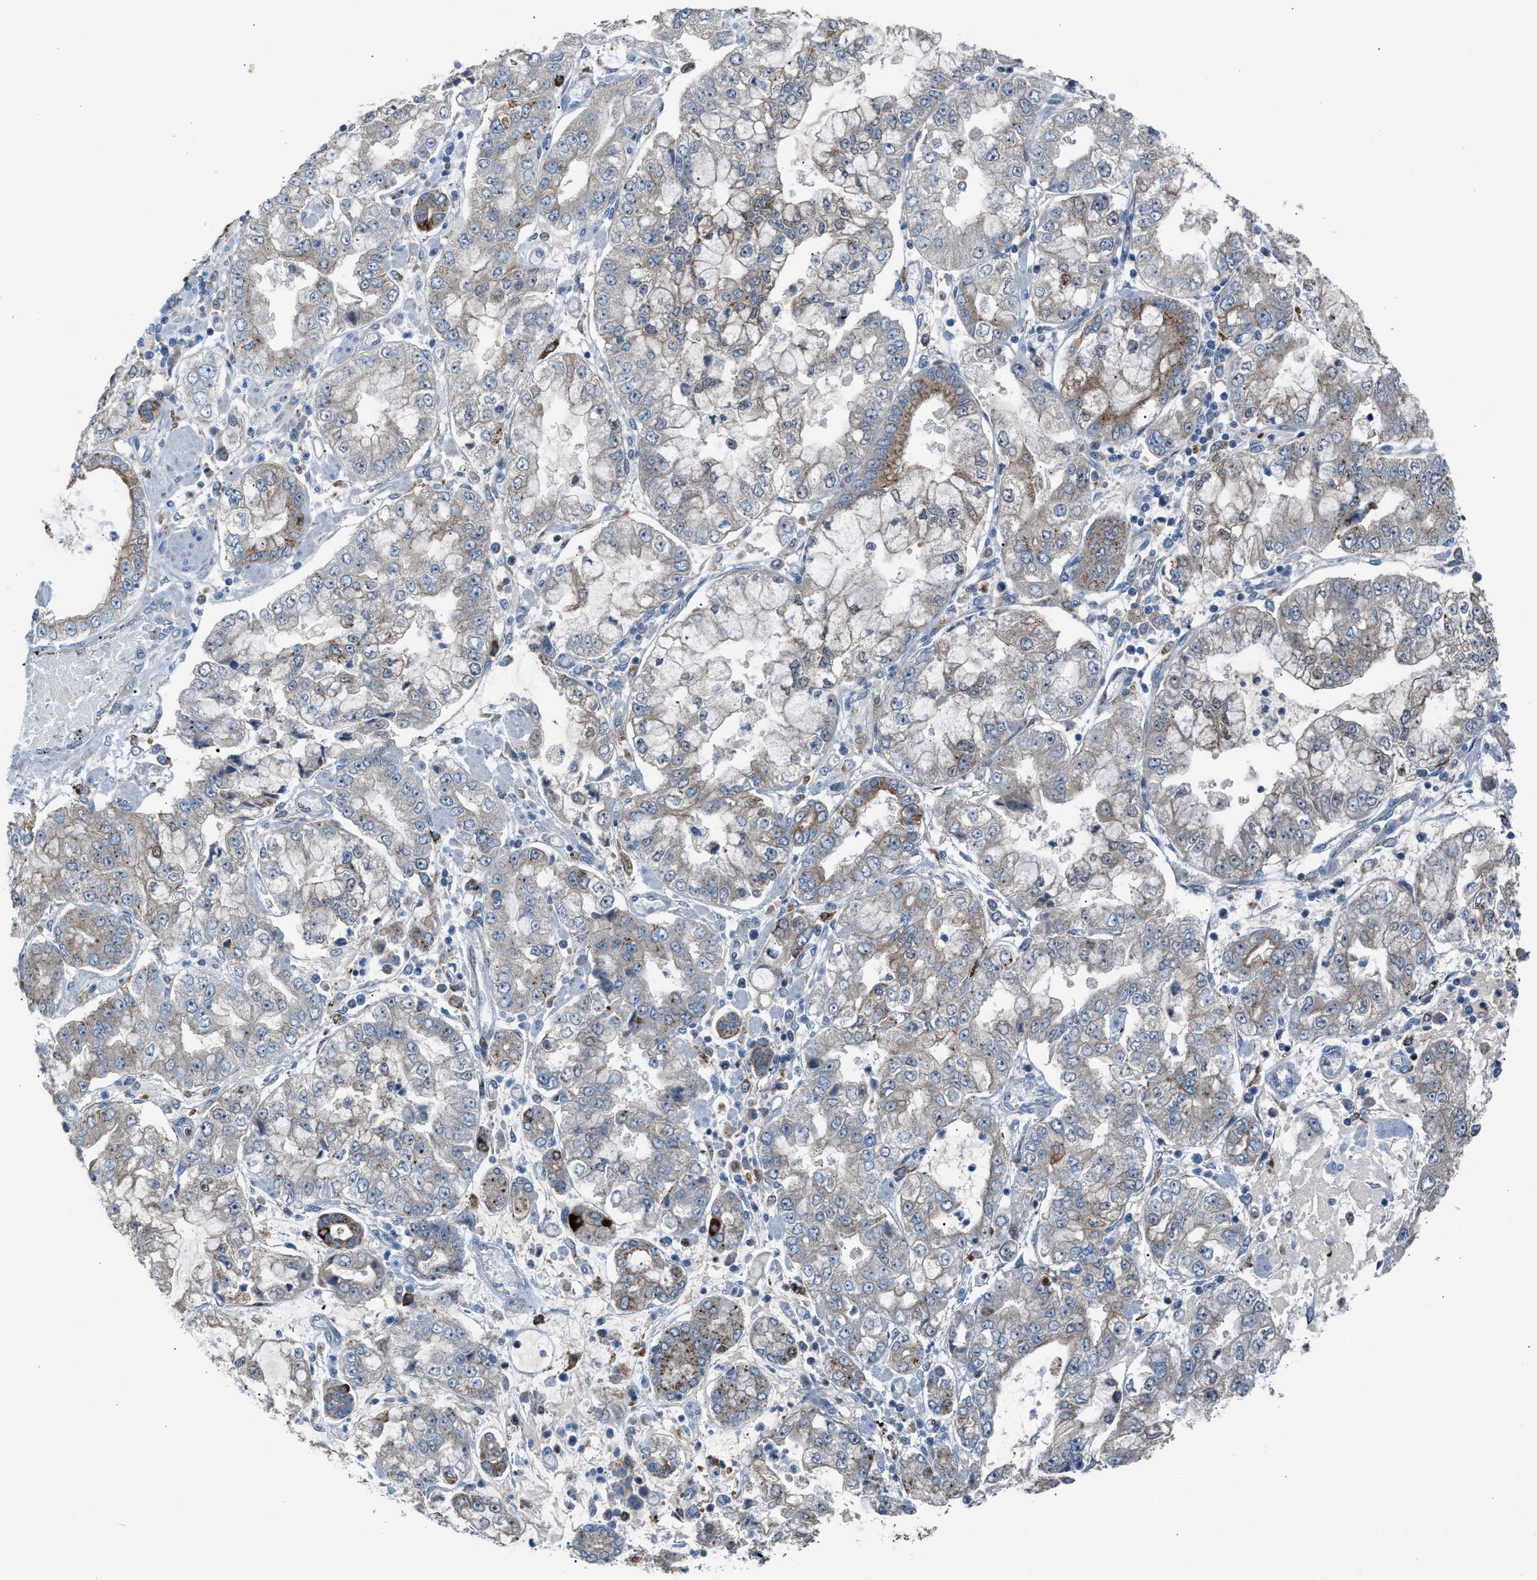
{"staining": {"intensity": "moderate", "quantity": "<25%", "location": "cytoplasmic/membranous"}, "tissue": "stomach cancer", "cell_type": "Tumor cells", "image_type": "cancer", "snomed": [{"axis": "morphology", "description": "Adenocarcinoma, NOS"}, {"axis": "topography", "description": "Stomach"}], "caption": "IHC photomicrograph of neoplastic tissue: human stomach cancer stained using IHC exhibits low levels of moderate protein expression localized specifically in the cytoplasmic/membranous of tumor cells, appearing as a cytoplasmic/membranous brown color.", "gene": "CENPP", "patient": {"sex": "male", "age": 76}}